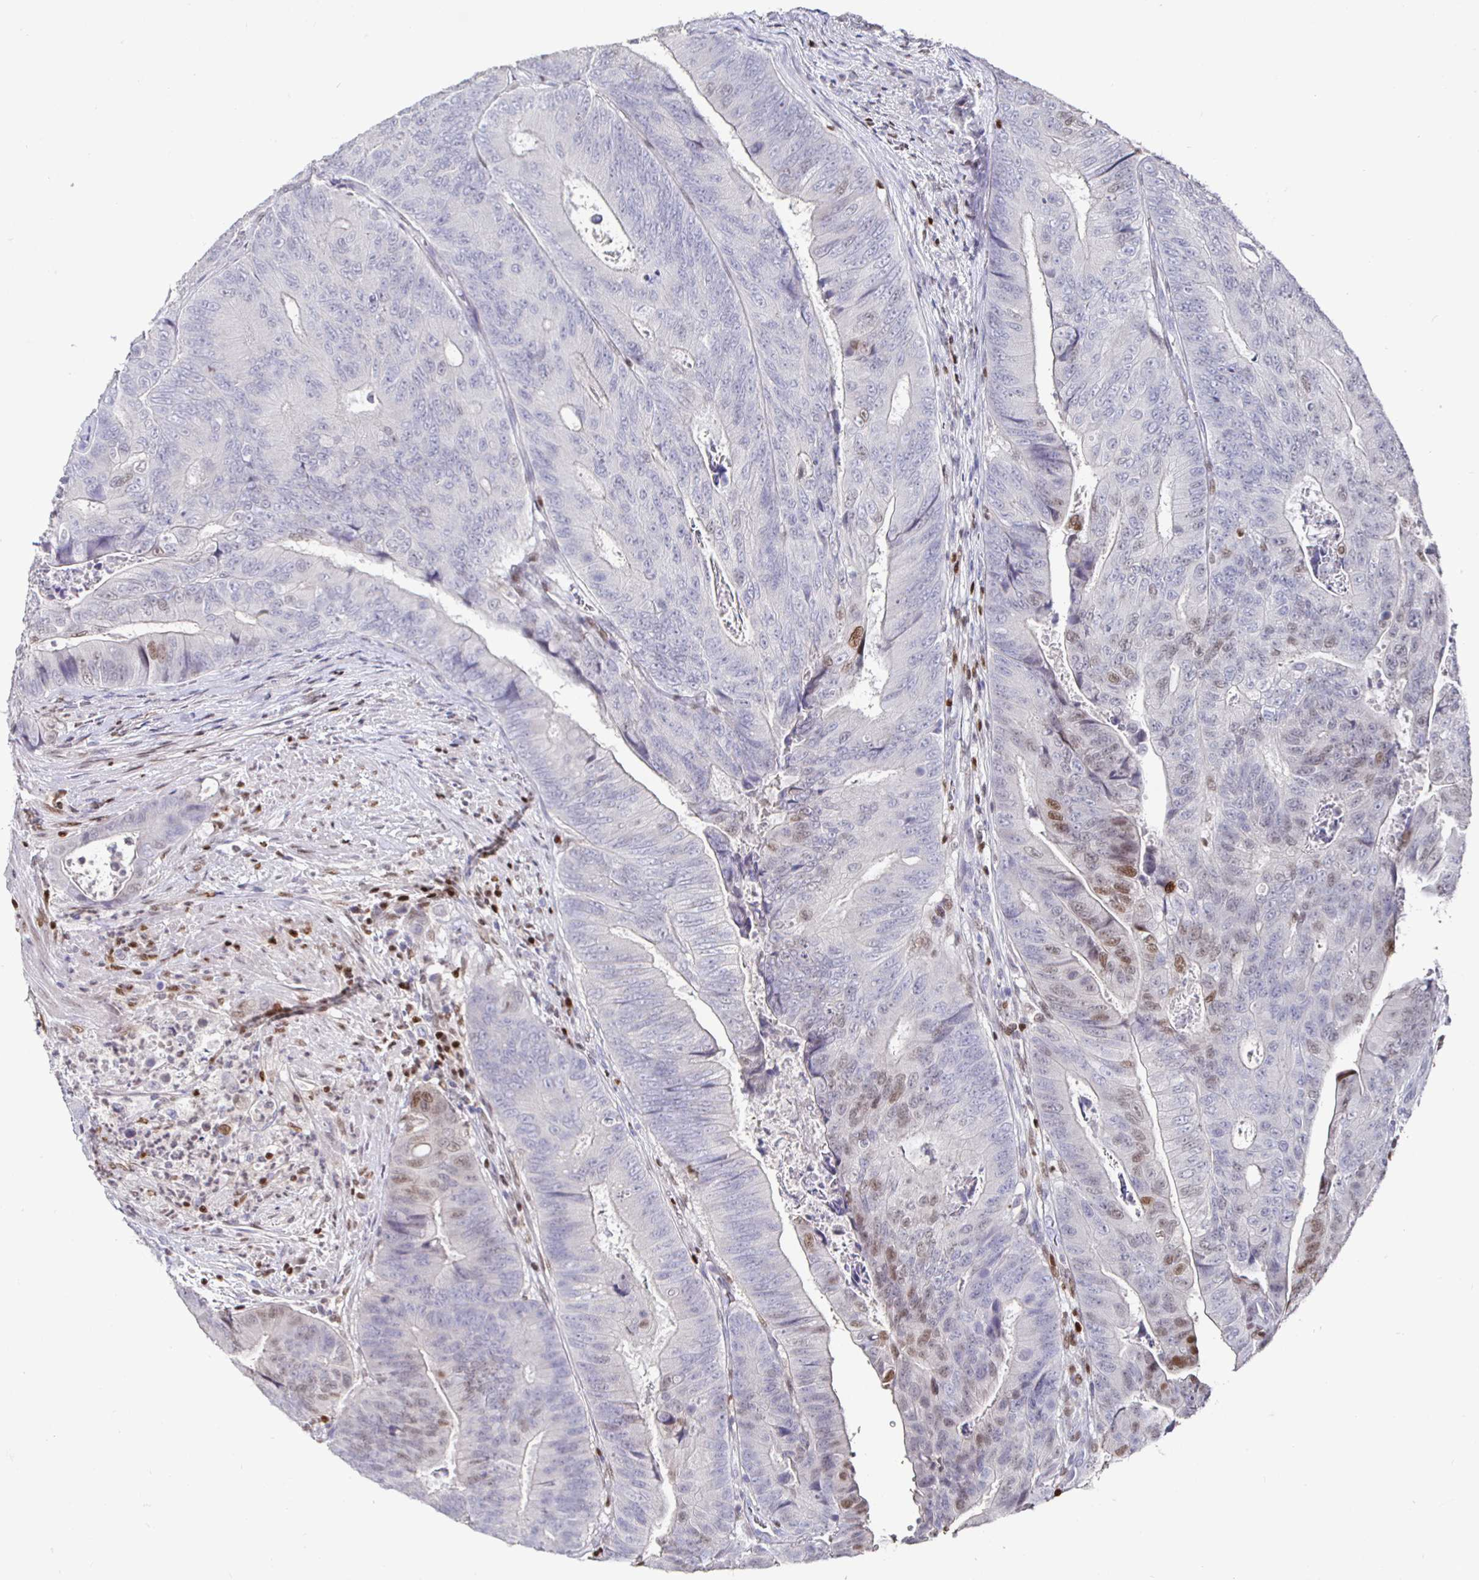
{"staining": {"intensity": "weak", "quantity": "<25%", "location": "nuclear"}, "tissue": "colorectal cancer", "cell_type": "Tumor cells", "image_type": "cancer", "snomed": [{"axis": "morphology", "description": "Adenocarcinoma, NOS"}, {"axis": "topography", "description": "Colon"}], "caption": "An immunohistochemistry (IHC) image of adenocarcinoma (colorectal) is shown. There is no staining in tumor cells of adenocarcinoma (colorectal).", "gene": "RUNX2", "patient": {"sex": "female", "age": 48}}